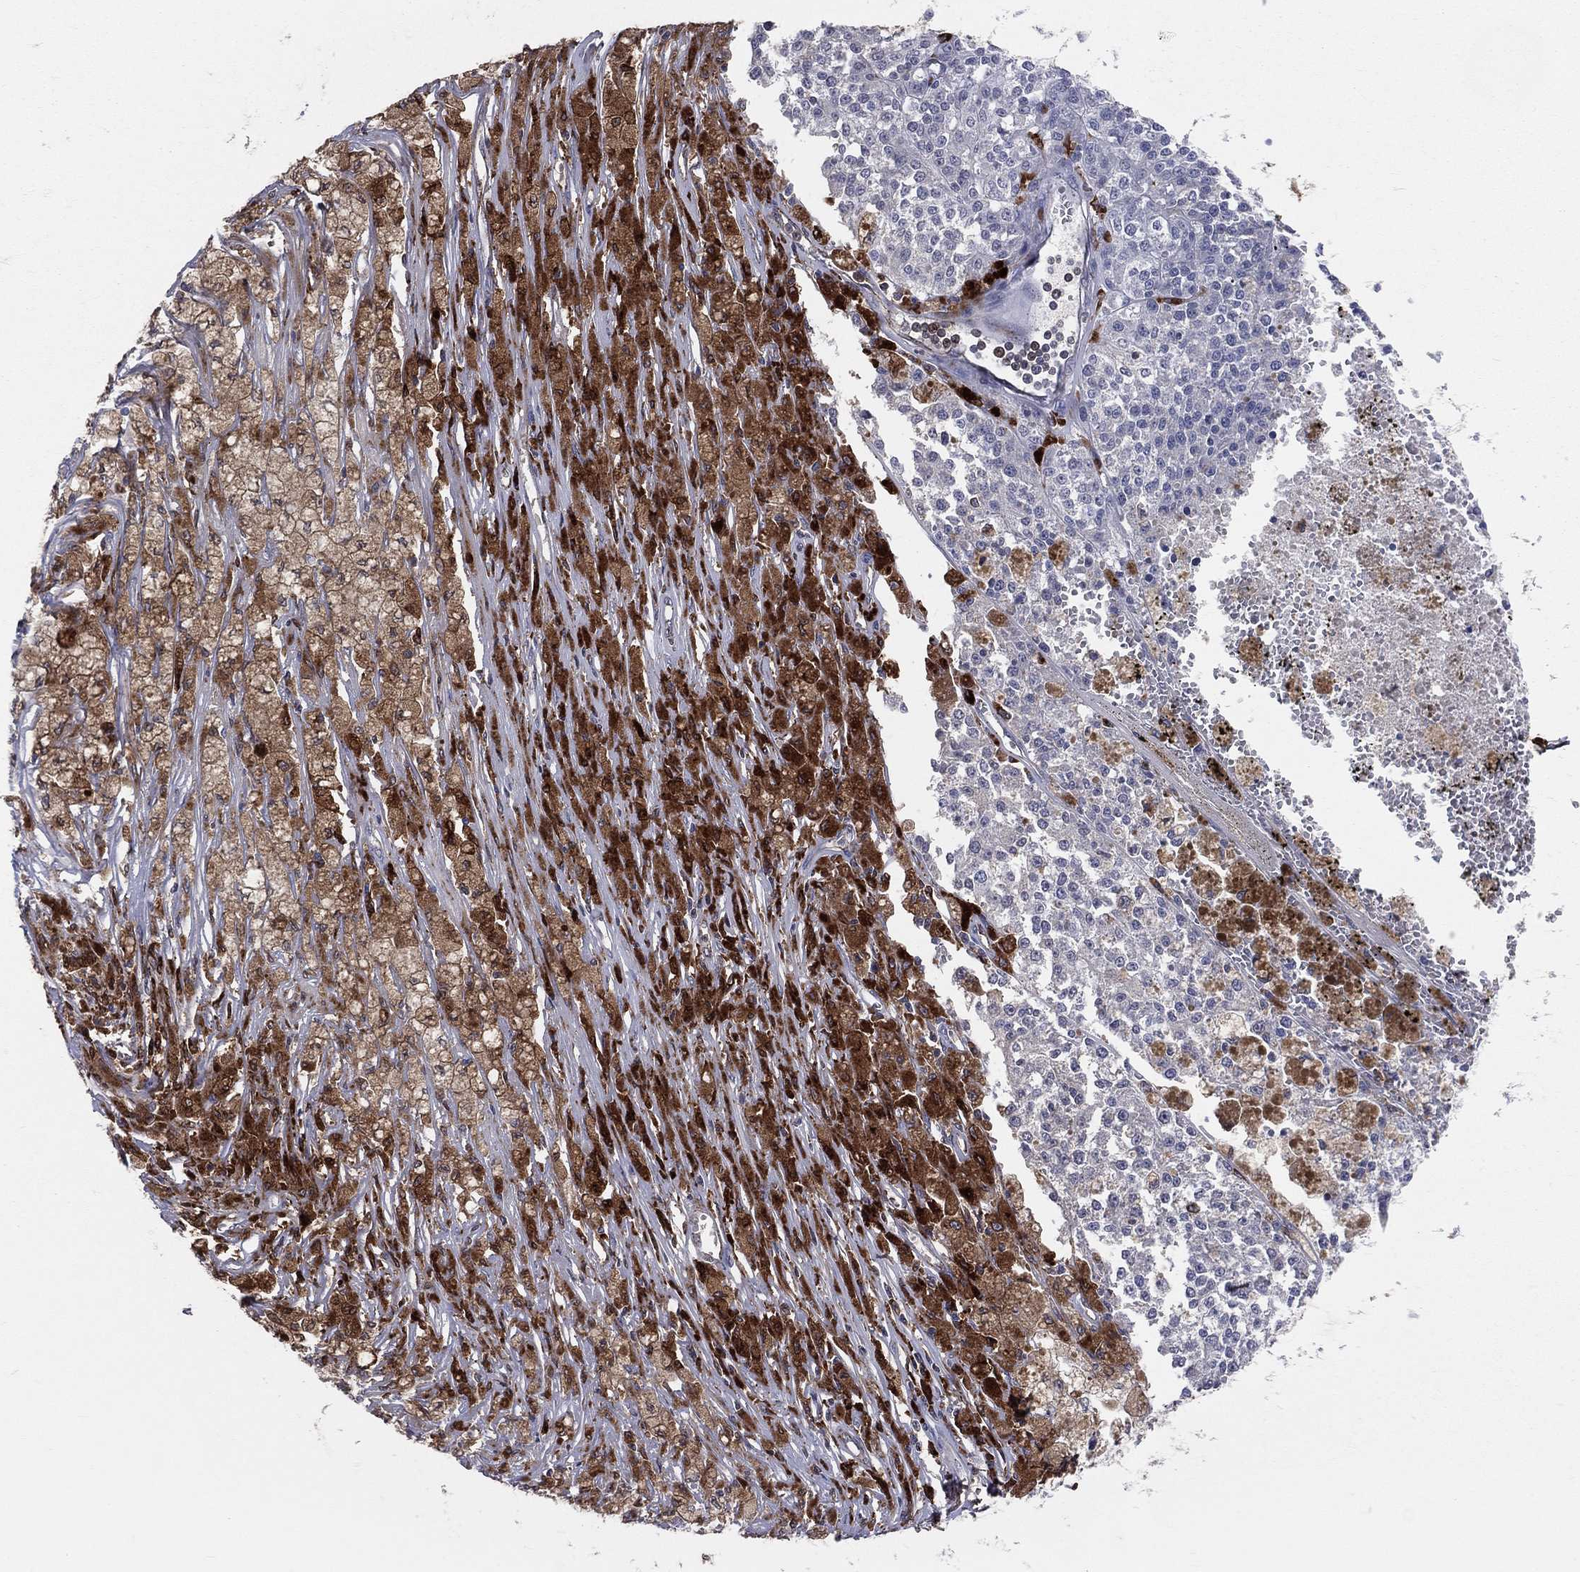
{"staining": {"intensity": "negative", "quantity": "none", "location": "none"}, "tissue": "melanoma", "cell_type": "Tumor cells", "image_type": "cancer", "snomed": [{"axis": "morphology", "description": "Malignant melanoma, Metastatic site"}, {"axis": "topography", "description": "Lymph node"}], "caption": "A photomicrograph of melanoma stained for a protein displays no brown staining in tumor cells.", "gene": "CD74", "patient": {"sex": "female", "age": 64}}